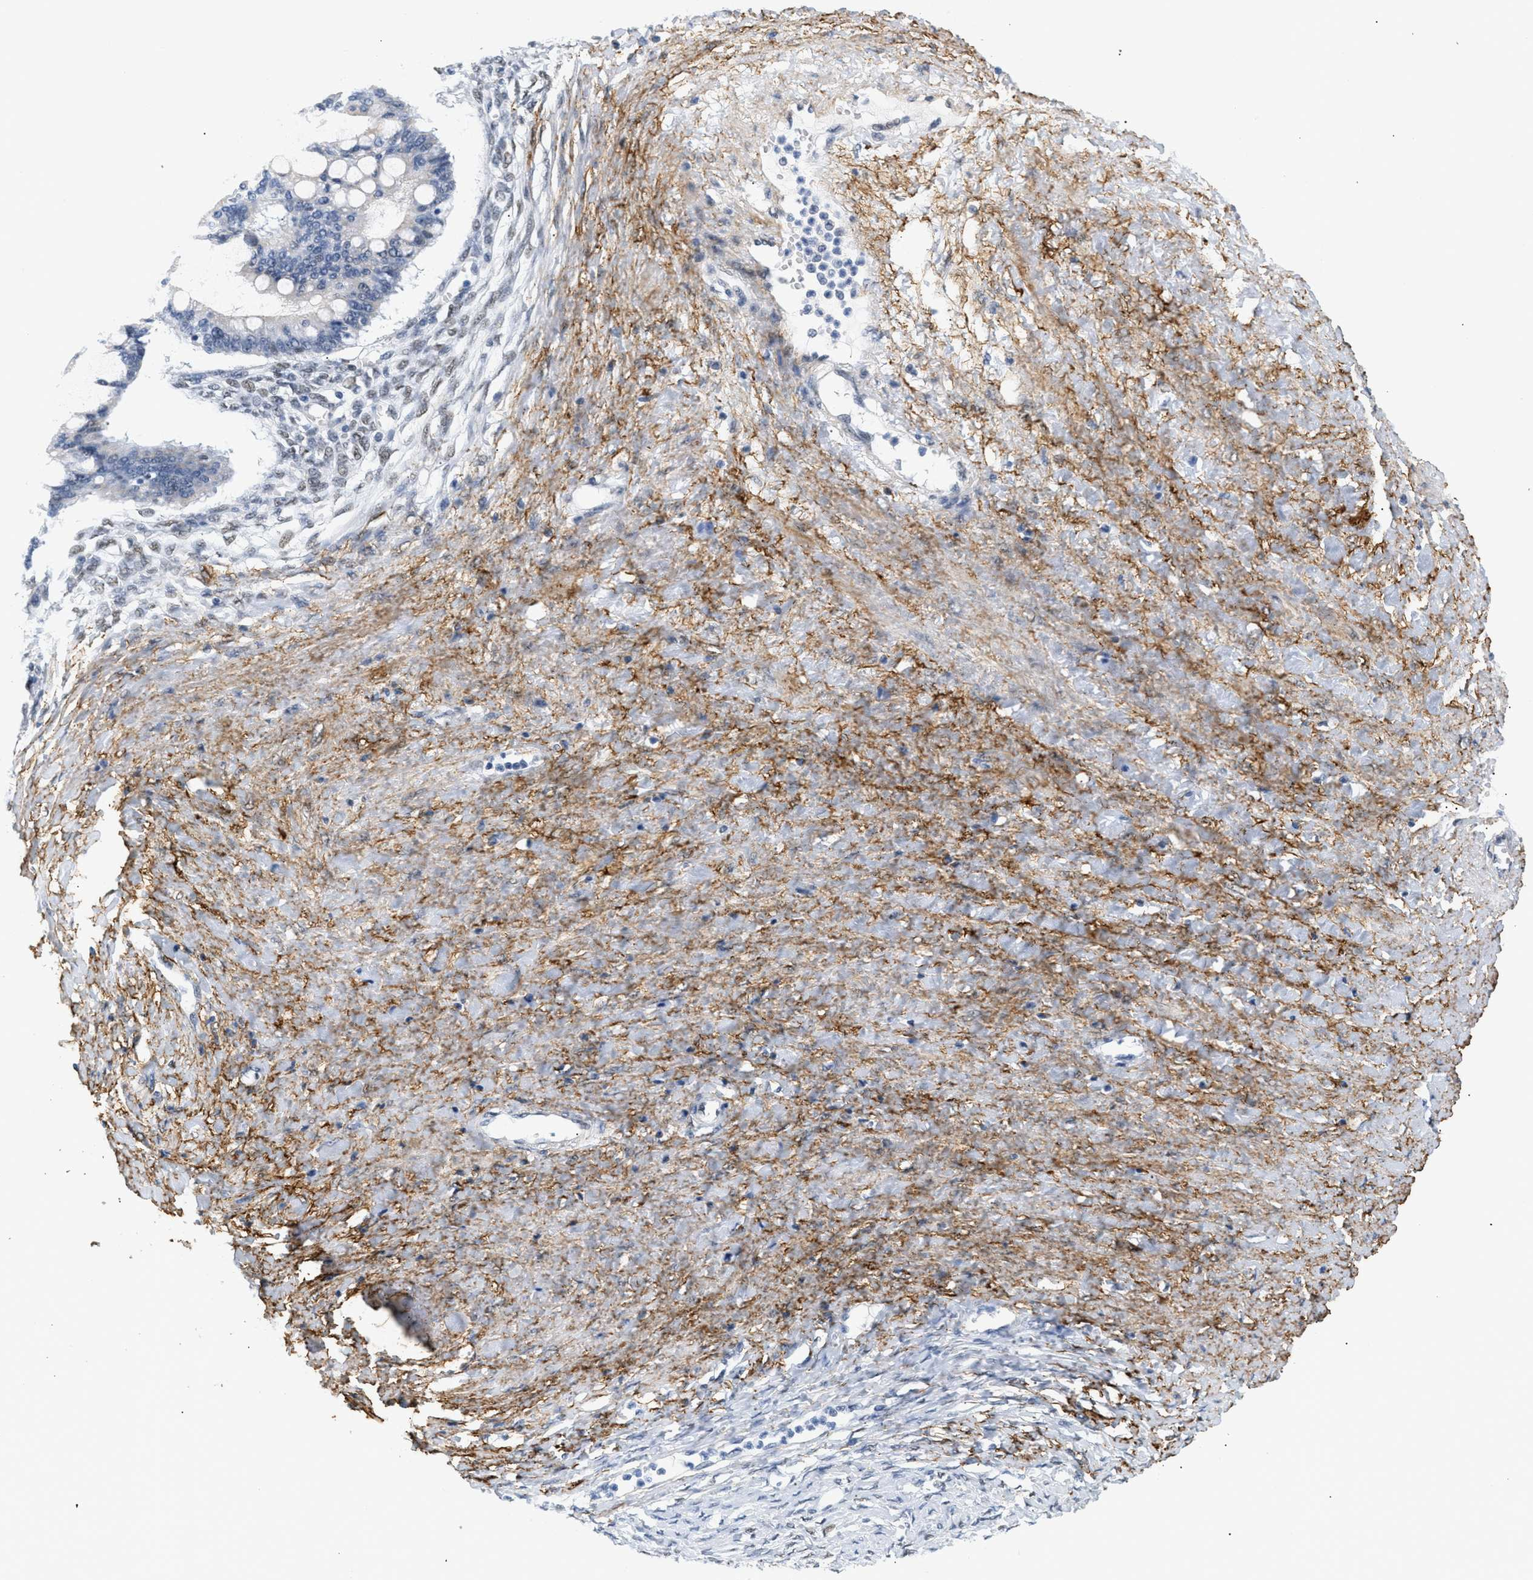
{"staining": {"intensity": "negative", "quantity": "none", "location": "none"}, "tissue": "ovarian cancer", "cell_type": "Tumor cells", "image_type": "cancer", "snomed": [{"axis": "morphology", "description": "Cystadenocarcinoma, mucinous, NOS"}, {"axis": "topography", "description": "Ovary"}], "caption": "The histopathology image demonstrates no significant staining in tumor cells of mucinous cystadenocarcinoma (ovarian). (IHC, brightfield microscopy, high magnification).", "gene": "ELN", "patient": {"sex": "female", "age": 73}}